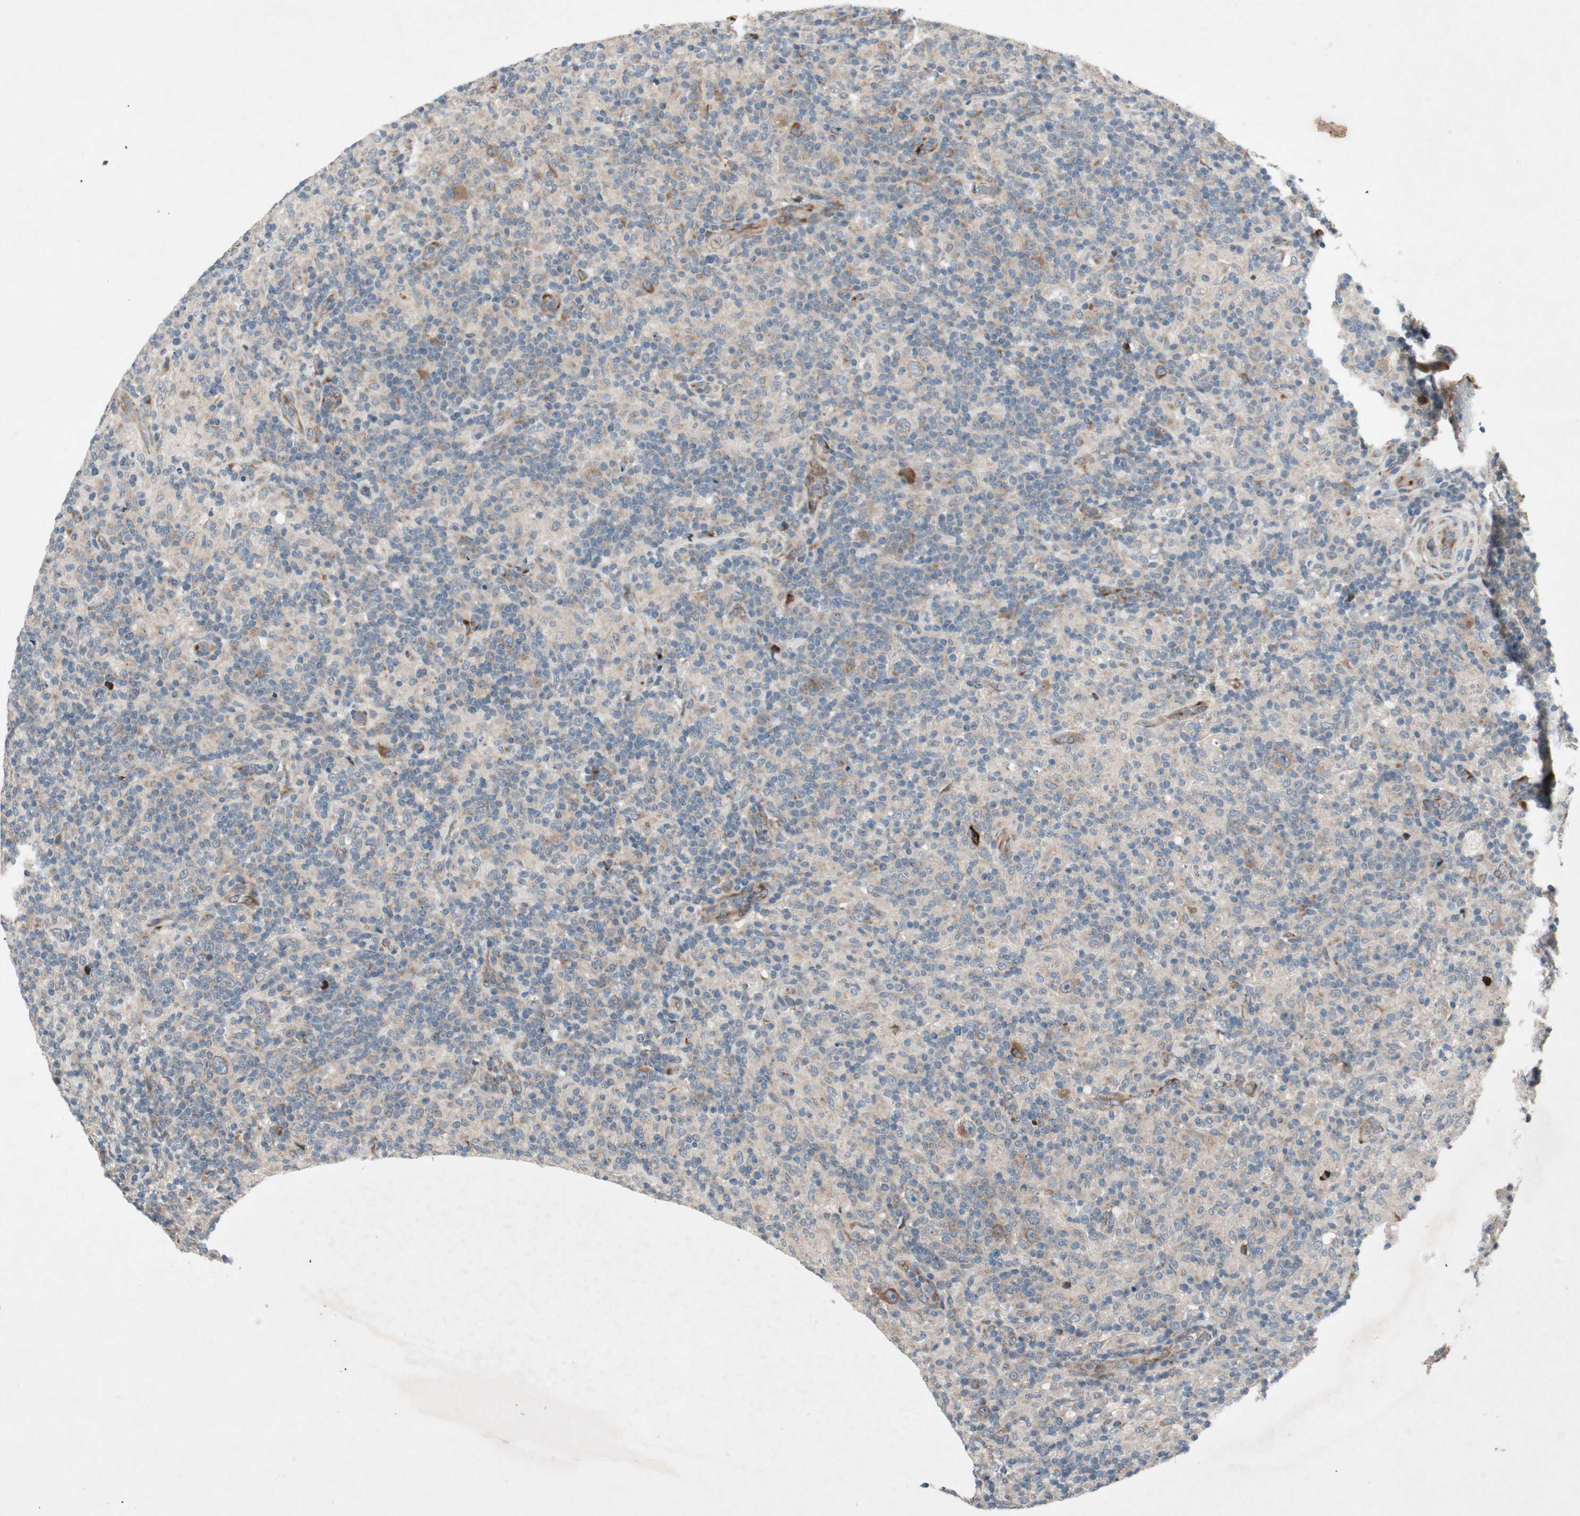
{"staining": {"intensity": "moderate", "quantity": ">75%", "location": "cytoplasmic/membranous"}, "tissue": "lymphoma", "cell_type": "Tumor cells", "image_type": "cancer", "snomed": [{"axis": "morphology", "description": "Hodgkin's disease, NOS"}, {"axis": "topography", "description": "Lymph node"}], "caption": "A high-resolution micrograph shows immunohistochemistry staining of Hodgkin's disease, which reveals moderate cytoplasmic/membranous staining in about >75% of tumor cells.", "gene": "APOO", "patient": {"sex": "male", "age": 70}}